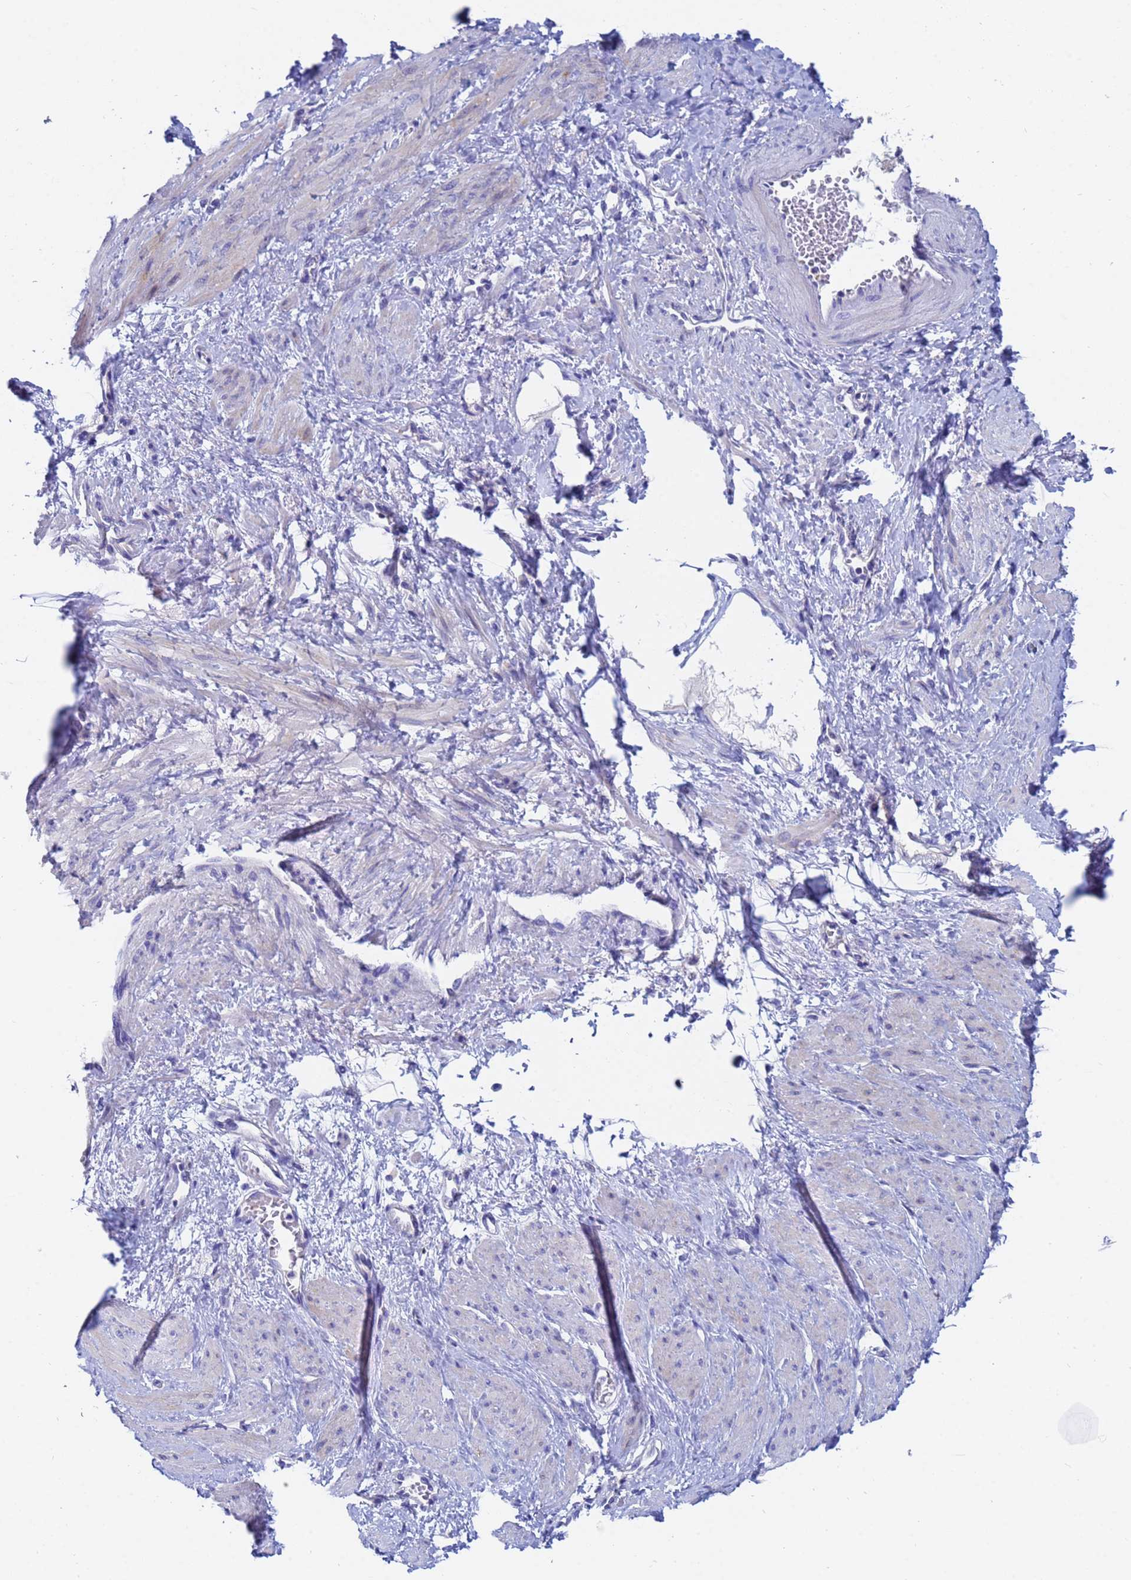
{"staining": {"intensity": "negative", "quantity": "none", "location": "none"}, "tissue": "smooth muscle", "cell_type": "Smooth muscle cells", "image_type": "normal", "snomed": [{"axis": "morphology", "description": "Normal tissue, NOS"}, {"axis": "topography", "description": "Smooth muscle"}, {"axis": "topography", "description": "Uterus"}], "caption": "IHC micrograph of unremarkable smooth muscle: smooth muscle stained with DAB displays no significant protein expression in smooth muscle cells. (DAB (3,3'-diaminobenzidine) IHC with hematoxylin counter stain).", "gene": "UBE2O", "patient": {"sex": "female", "age": 39}}